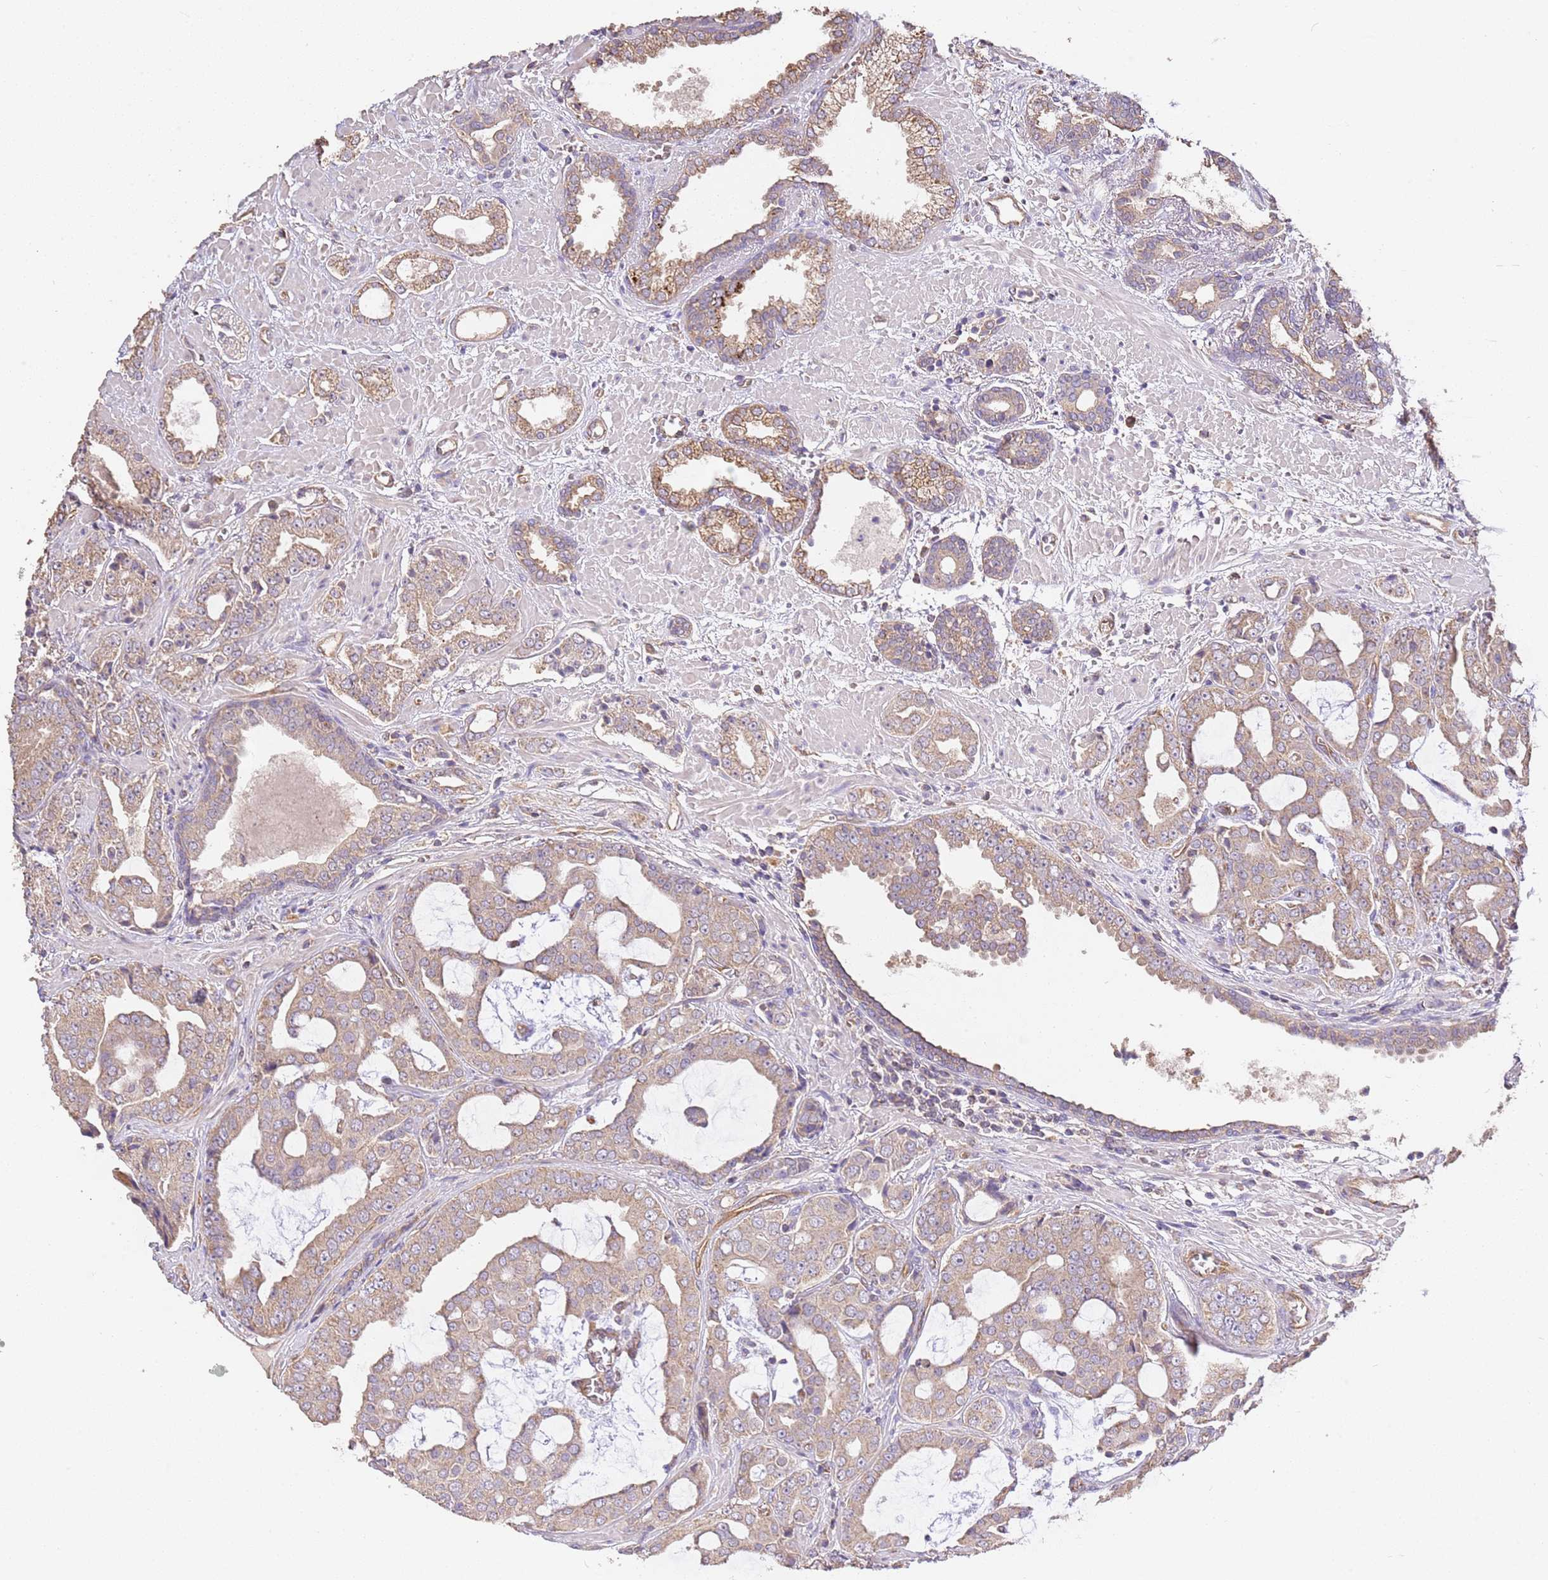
{"staining": {"intensity": "moderate", "quantity": ">75%", "location": "cytoplasmic/membranous"}, "tissue": "prostate cancer", "cell_type": "Tumor cells", "image_type": "cancer", "snomed": [{"axis": "morphology", "description": "Adenocarcinoma, High grade"}, {"axis": "topography", "description": "Prostate"}], "caption": "About >75% of tumor cells in human prostate cancer (high-grade adenocarcinoma) demonstrate moderate cytoplasmic/membranous protein positivity as visualized by brown immunohistochemical staining.", "gene": "DOCK9", "patient": {"sex": "male", "age": 71}}